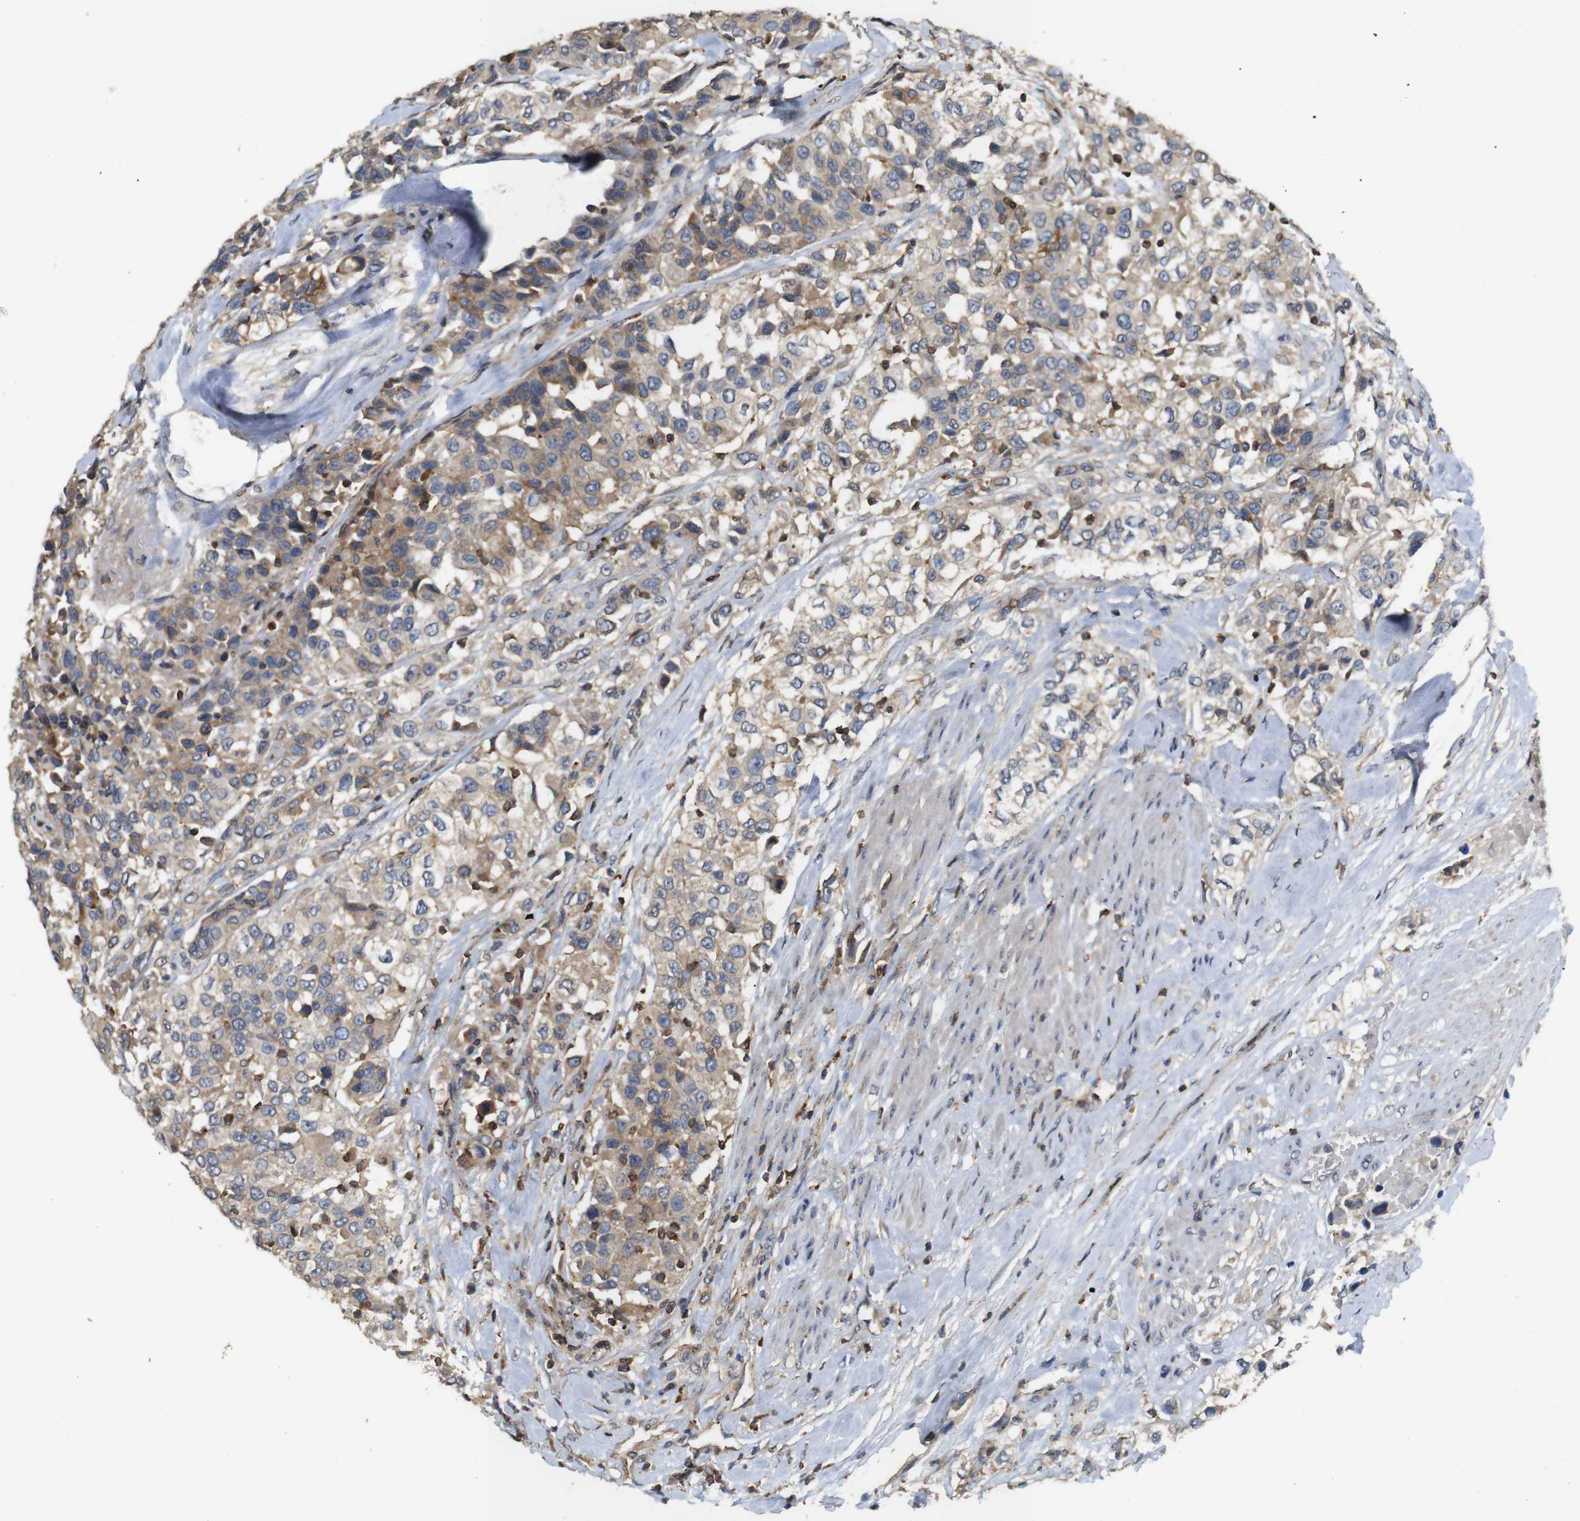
{"staining": {"intensity": "moderate", "quantity": ">75%", "location": "cytoplasmic/membranous"}, "tissue": "urothelial cancer", "cell_type": "Tumor cells", "image_type": "cancer", "snomed": [{"axis": "morphology", "description": "Urothelial carcinoma, High grade"}, {"axis": "topography", "description": "Urinary bladder"}], "caption": "There is medium levels of moderate cytoplasmic/membranous staining in tumor cells of urothelial cancer, as demonstrated by immunohistochemical staining (brown color).", "gene": "KSR1", "patient": {"sex": "female", "age": 80}}